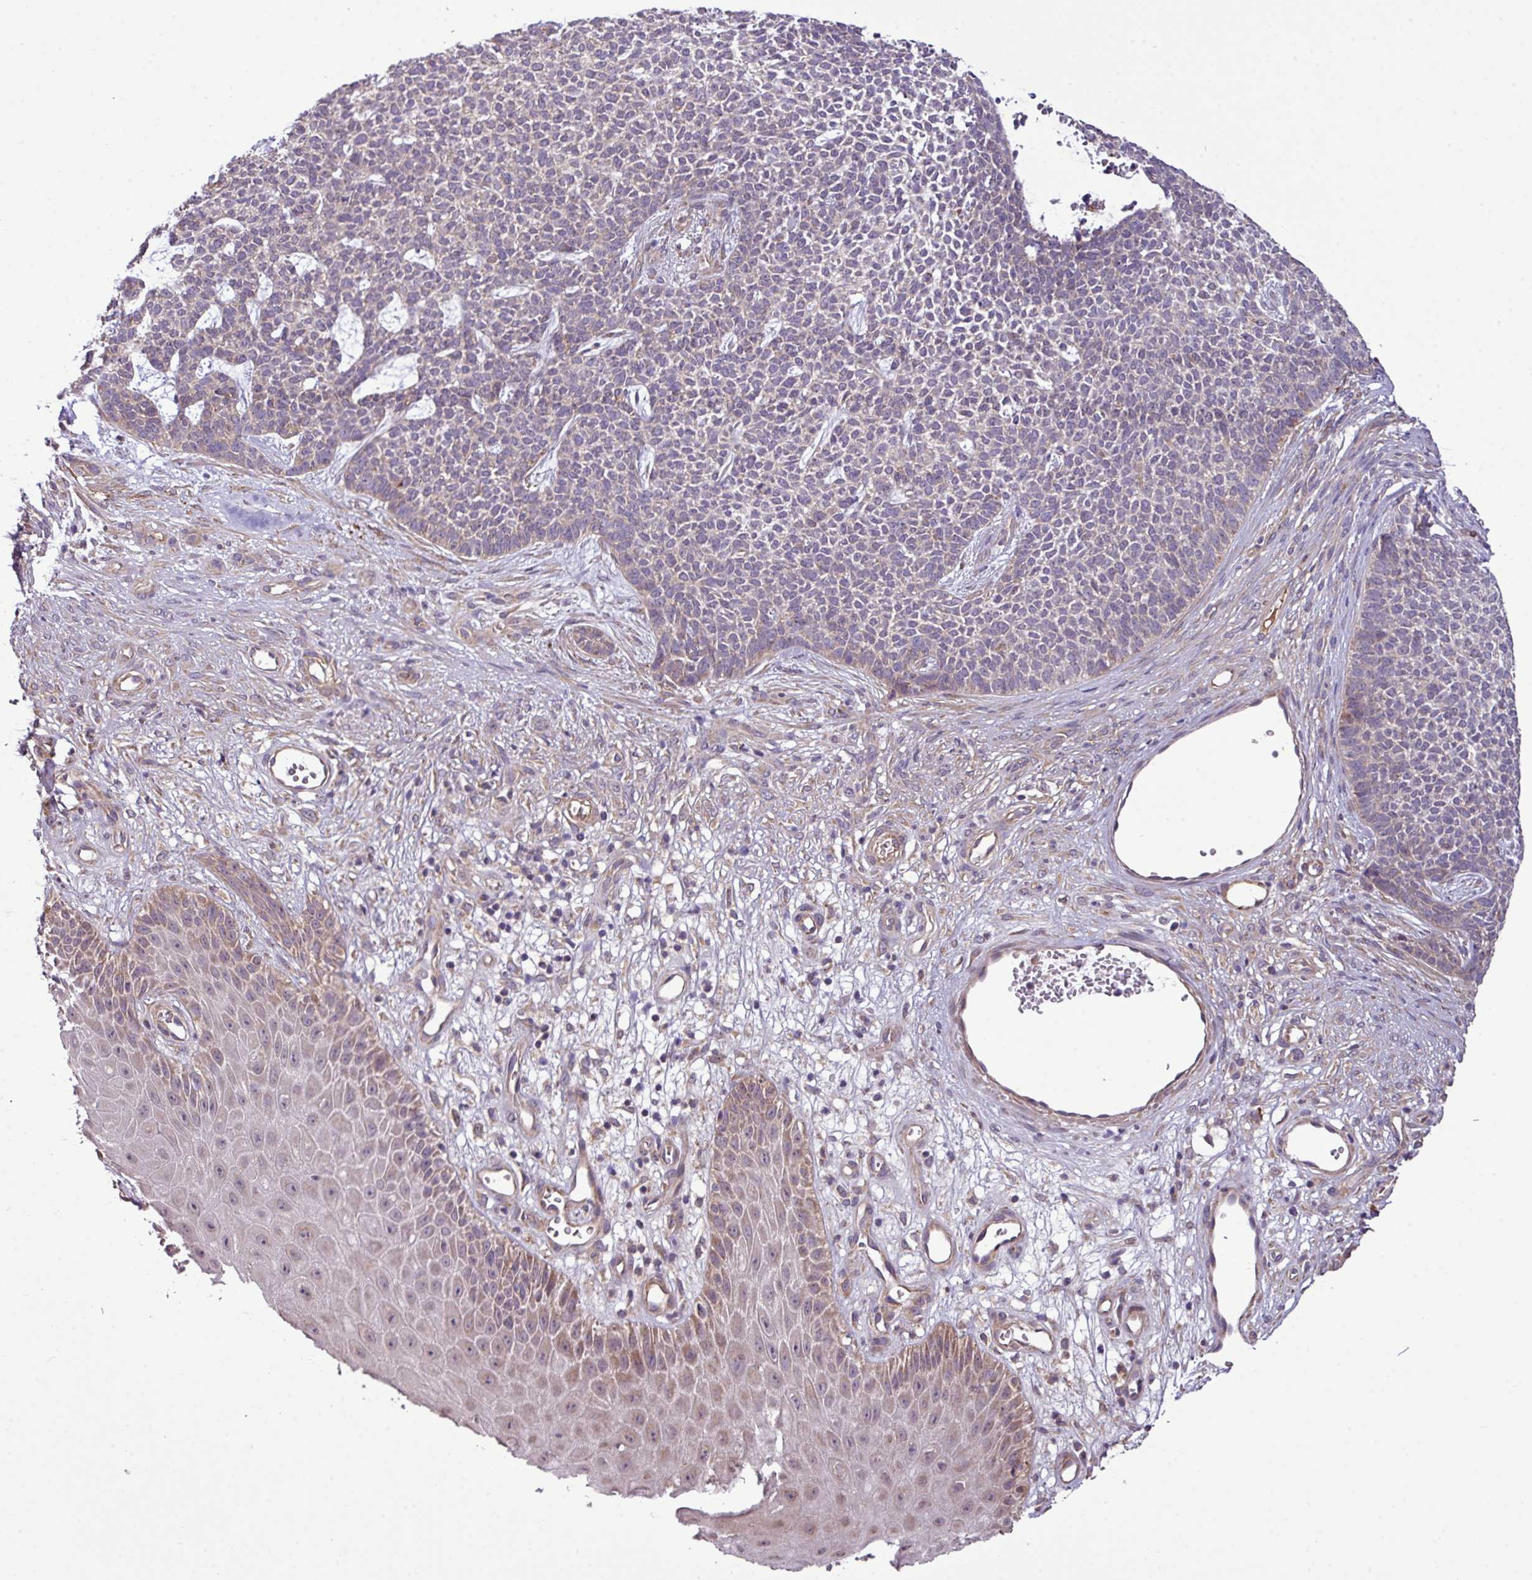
{"staining": {"intensity": "negative", "quantity": "none", "location": "none"}, "tissue": "skin cancer", "cell_type": "Tumor cells", "image_type": "cancer", "snomed": [{"axis": "morphology", "description": "Basal cell carcinoma"}, {"axis": "topography", "description": "Skin"}], "caption": "Immunohistochemistry photomicrograph of human skin cancer (basal cell carcinoma) stained for a protein (brown), which demonstrates no staining in tumor cells.", "gene": "XIAP", "patient": {"sex": "female", "age": 84}}